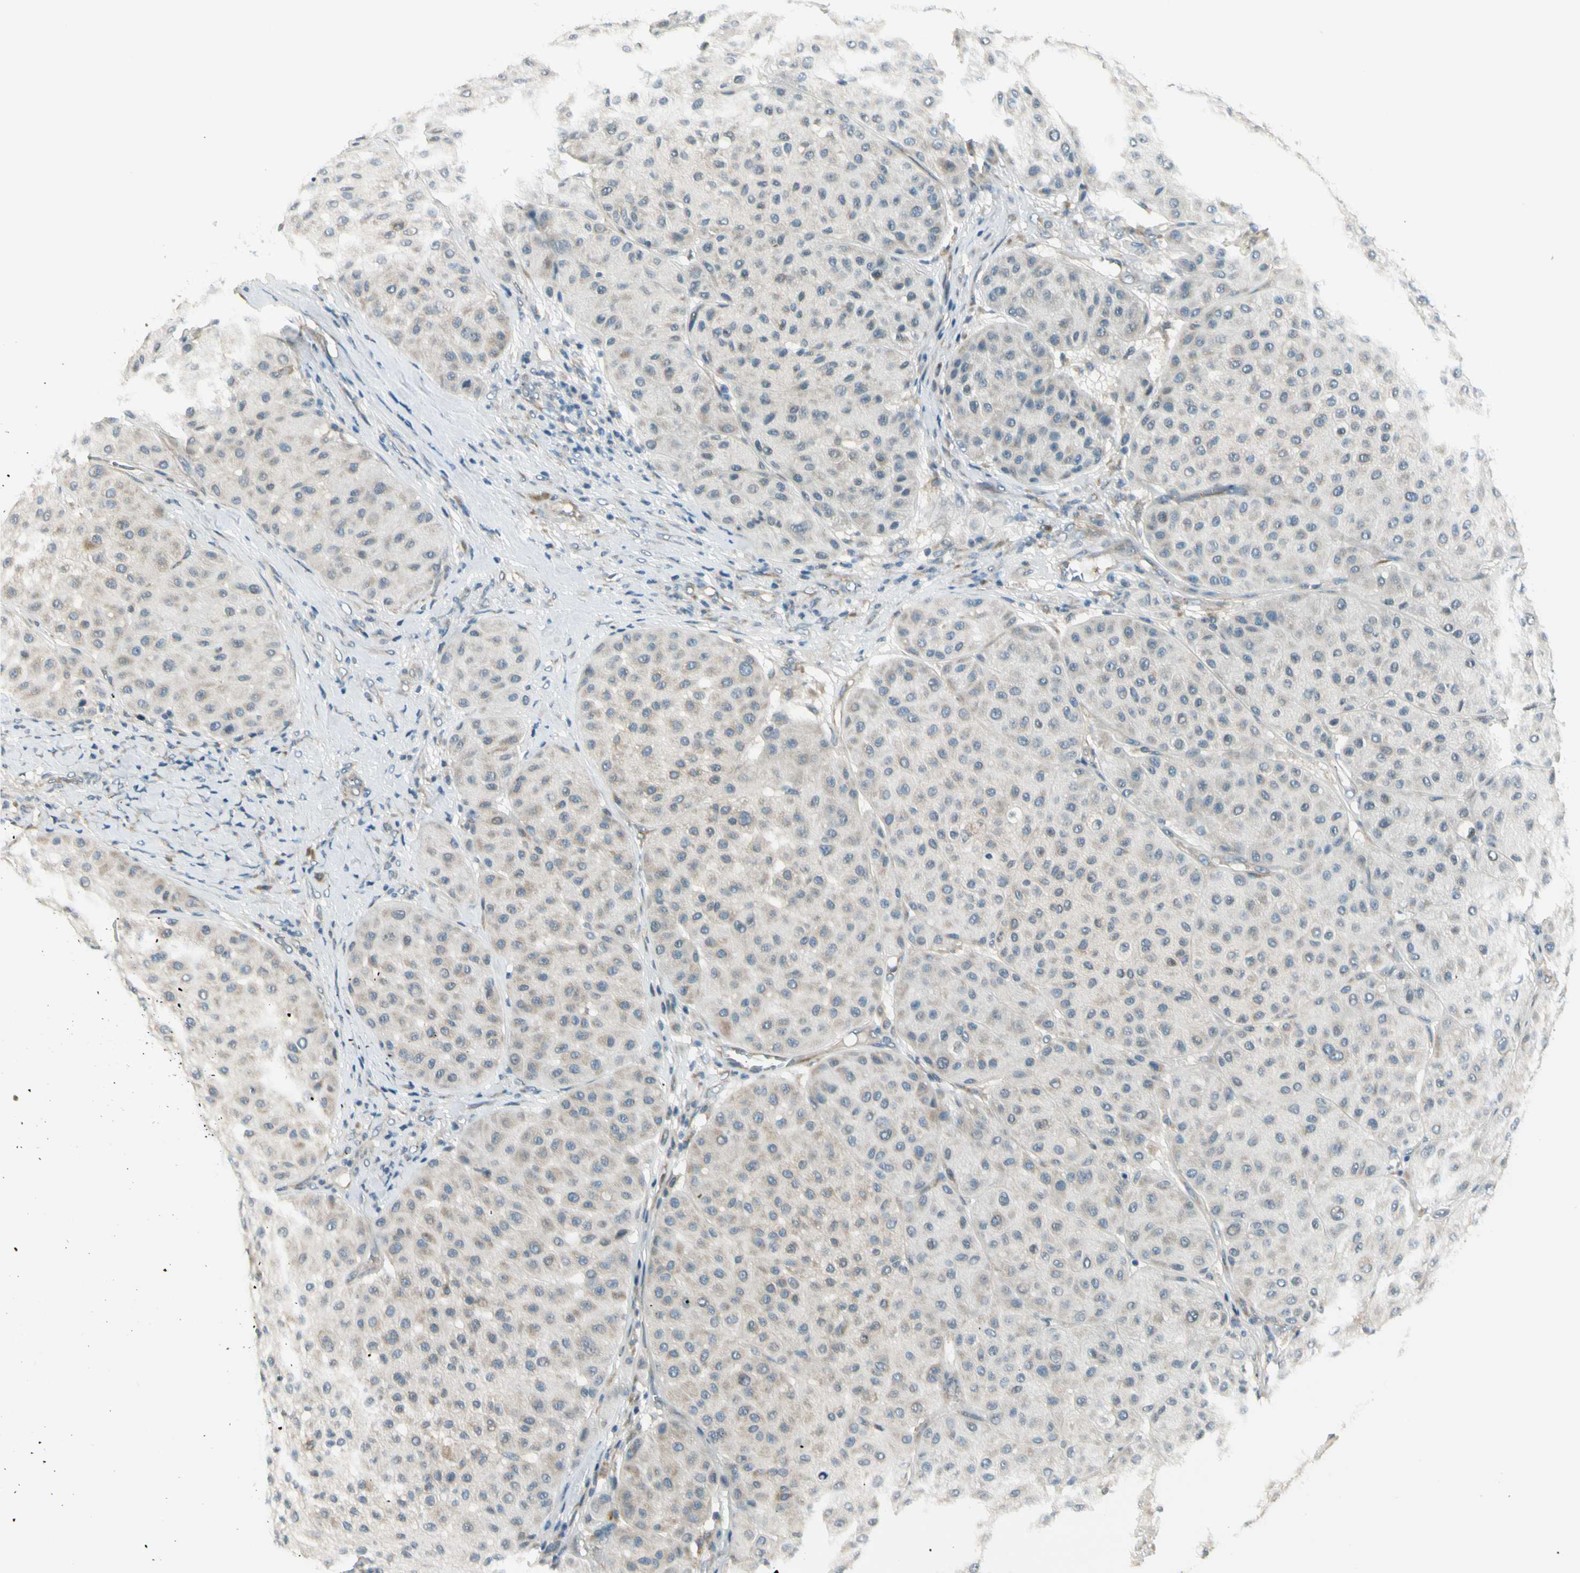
{"staining": {"intensity": "weak", "quantity": "<25%", "location": "cytoplasmic/membranous"}, "tissue": "melanoma", "cell_type": "Tumor cells", "image_type": "cancer", "snomed": [{"axis": "morphology", "description": "Normal tissue, NOS"}, {"axis": "morphology", "description": "Malignant melanoma, Metastatic site"}, {"axis": "topography", "description": "Skin"}], "caption": "High power microscopy photomicrograph of an IHC micrograph of melanoma, revealing no significant expression in tumor cells. (Brightfield microscopy of DAB (3,3'-diaminobenzidine) IHC at high magnification).", "gene": "BNIP1", "patient": {"sex": "male", "age": 41}}